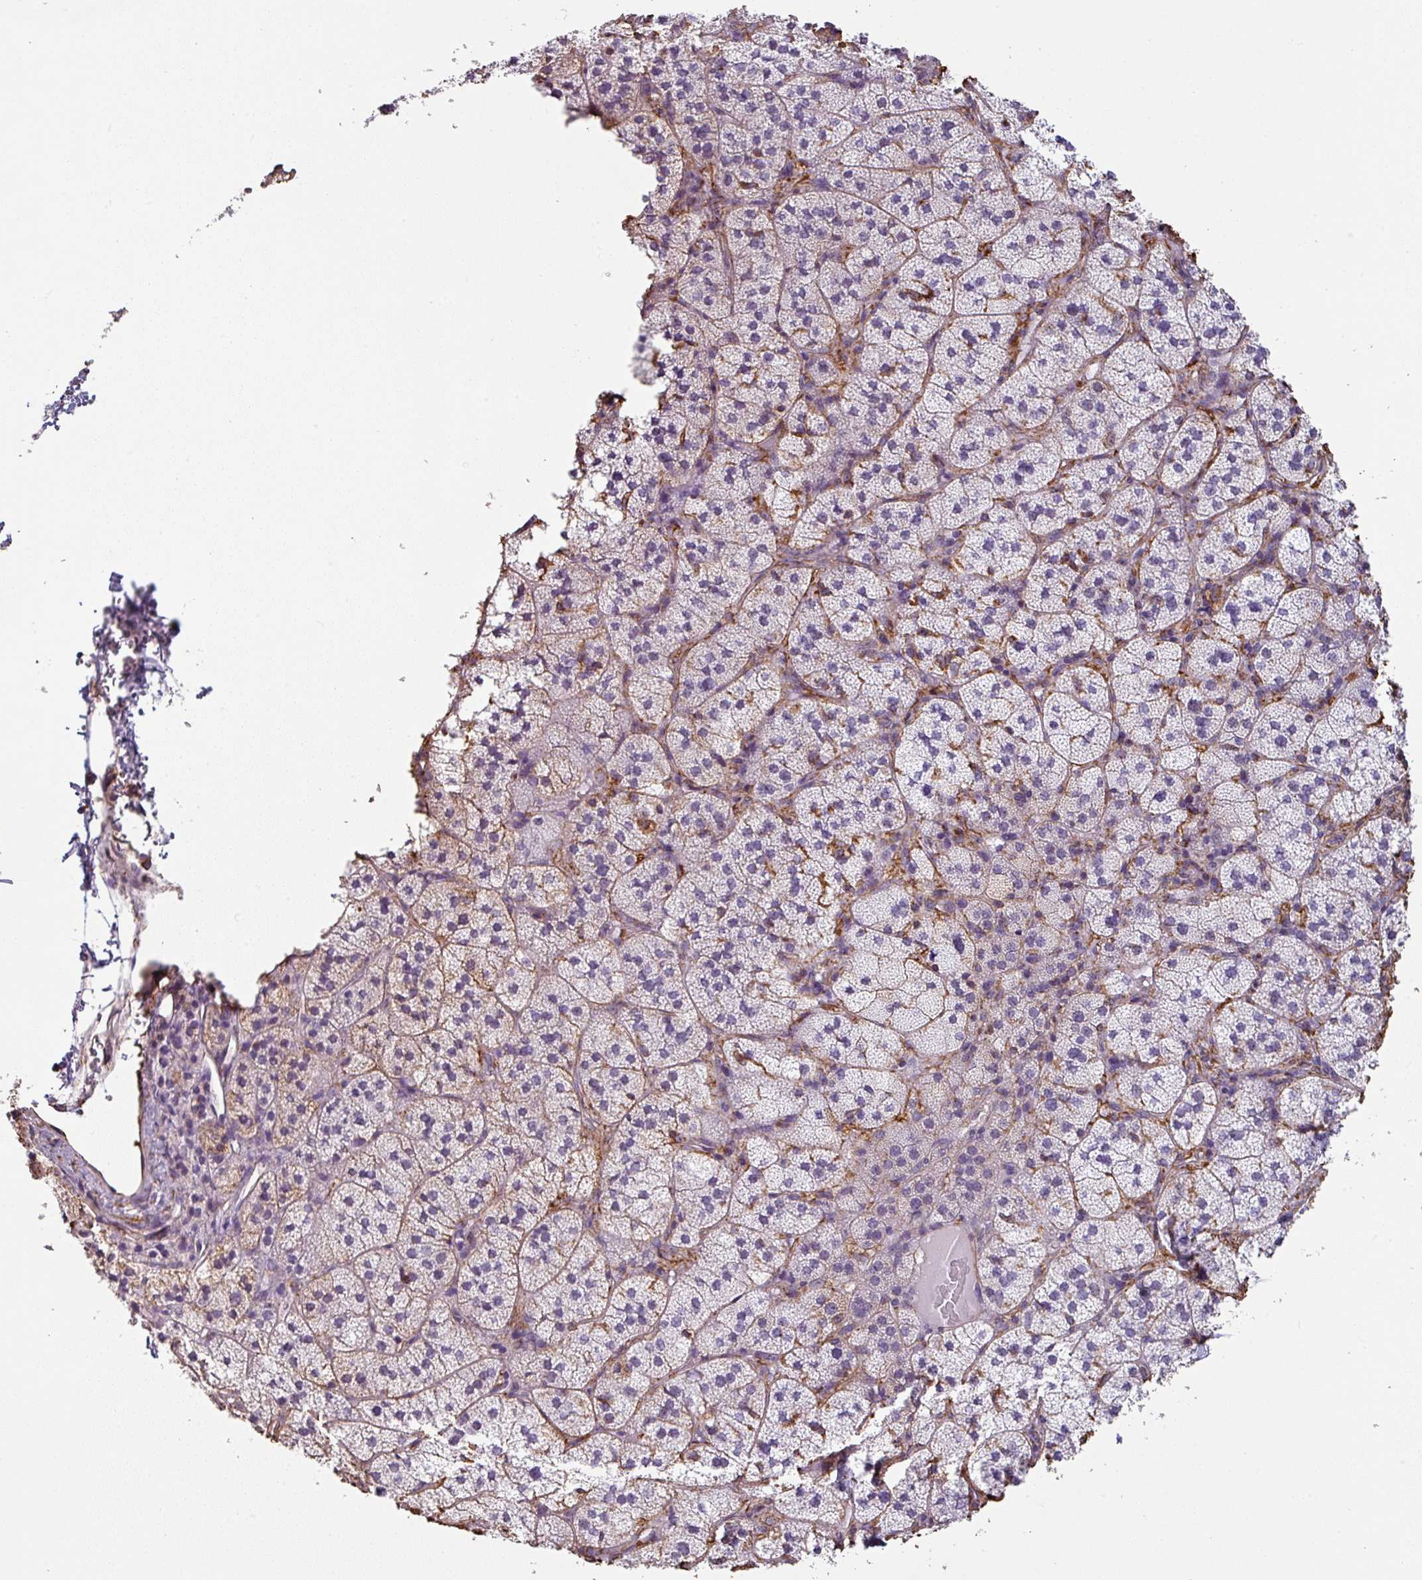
{"staining": {"intensity": "negative", "quantity": "none", "location": "none"}, "tissue": "adrenal gland", "cell_type": "Glandular cells", "image_type": "normal", "snomed": [{"axis": "morphology", "description": "Normal tissue, NOS"}, {"axis": "topography", "description": "Adrenal gland"}], "caption": "Immunohistochemistry (IHC) micrograph of unremarkable adrenal gland stained for a protein (brown), which exhibits no staining in glandular cells. (Immunohistochemistry (IHC), brightfield microscopy, high magnification).", "gene": "ZNF280C", "patient": {"sex": "female", "age": 58}}